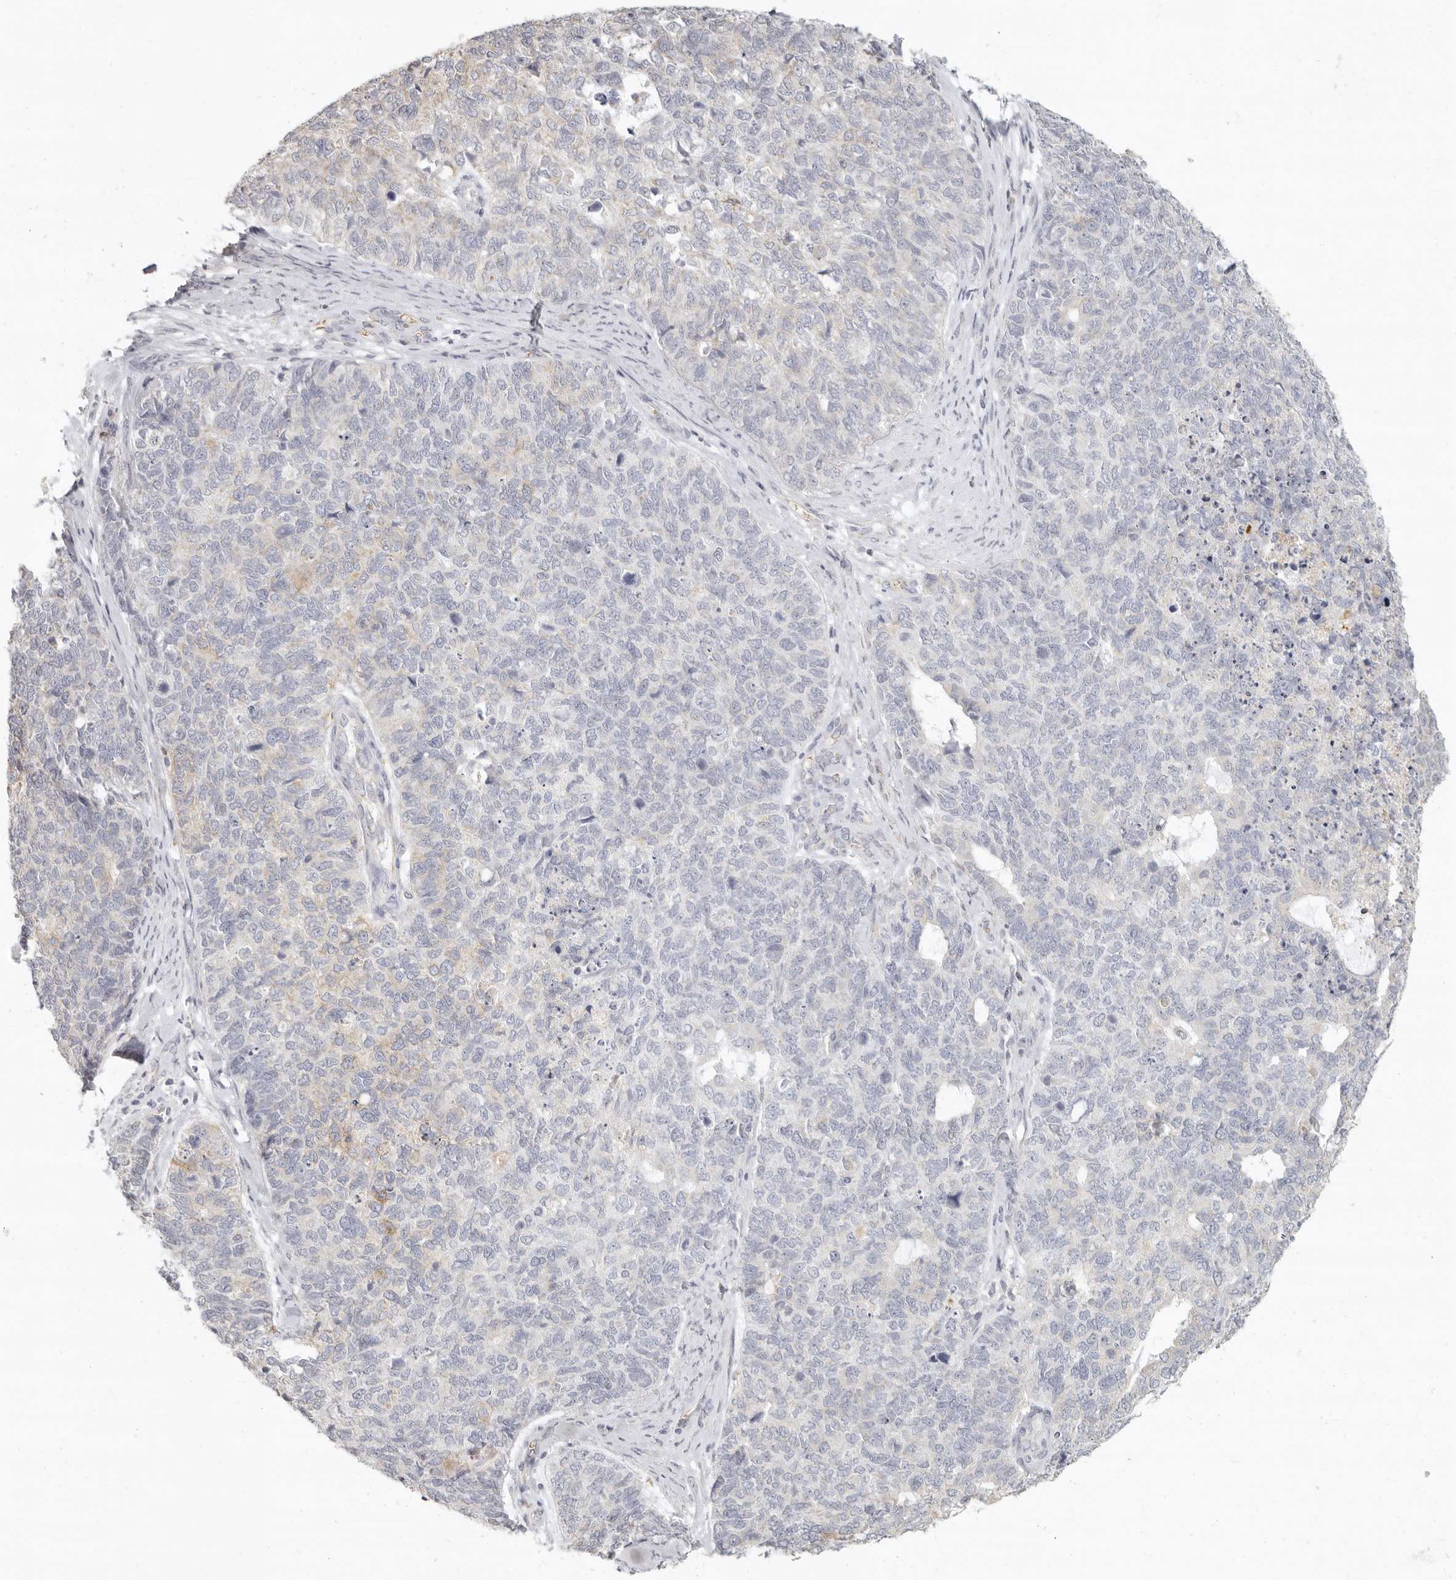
{"staining": {"intensity": "weak", "quantity": "<25%", "location": "cytoplasmic/membranous"}, "tissue": "cervical cancer", "cell_type": "Tumor cells", "image_type": "cancer", "snomed": [{"axis": "morphology", "description": "Squamous cell carcinoma, NOS"}, {"axis": "topography", "description": "Cervix"}], "caption": "There is no significant positivity in tumor cells of cervical squamous cell carcinoma. (IHC, brightfield microscopy, high magnification).", "gene": "NIBAN1", "patient": {"sex": "female", "age": 63}}